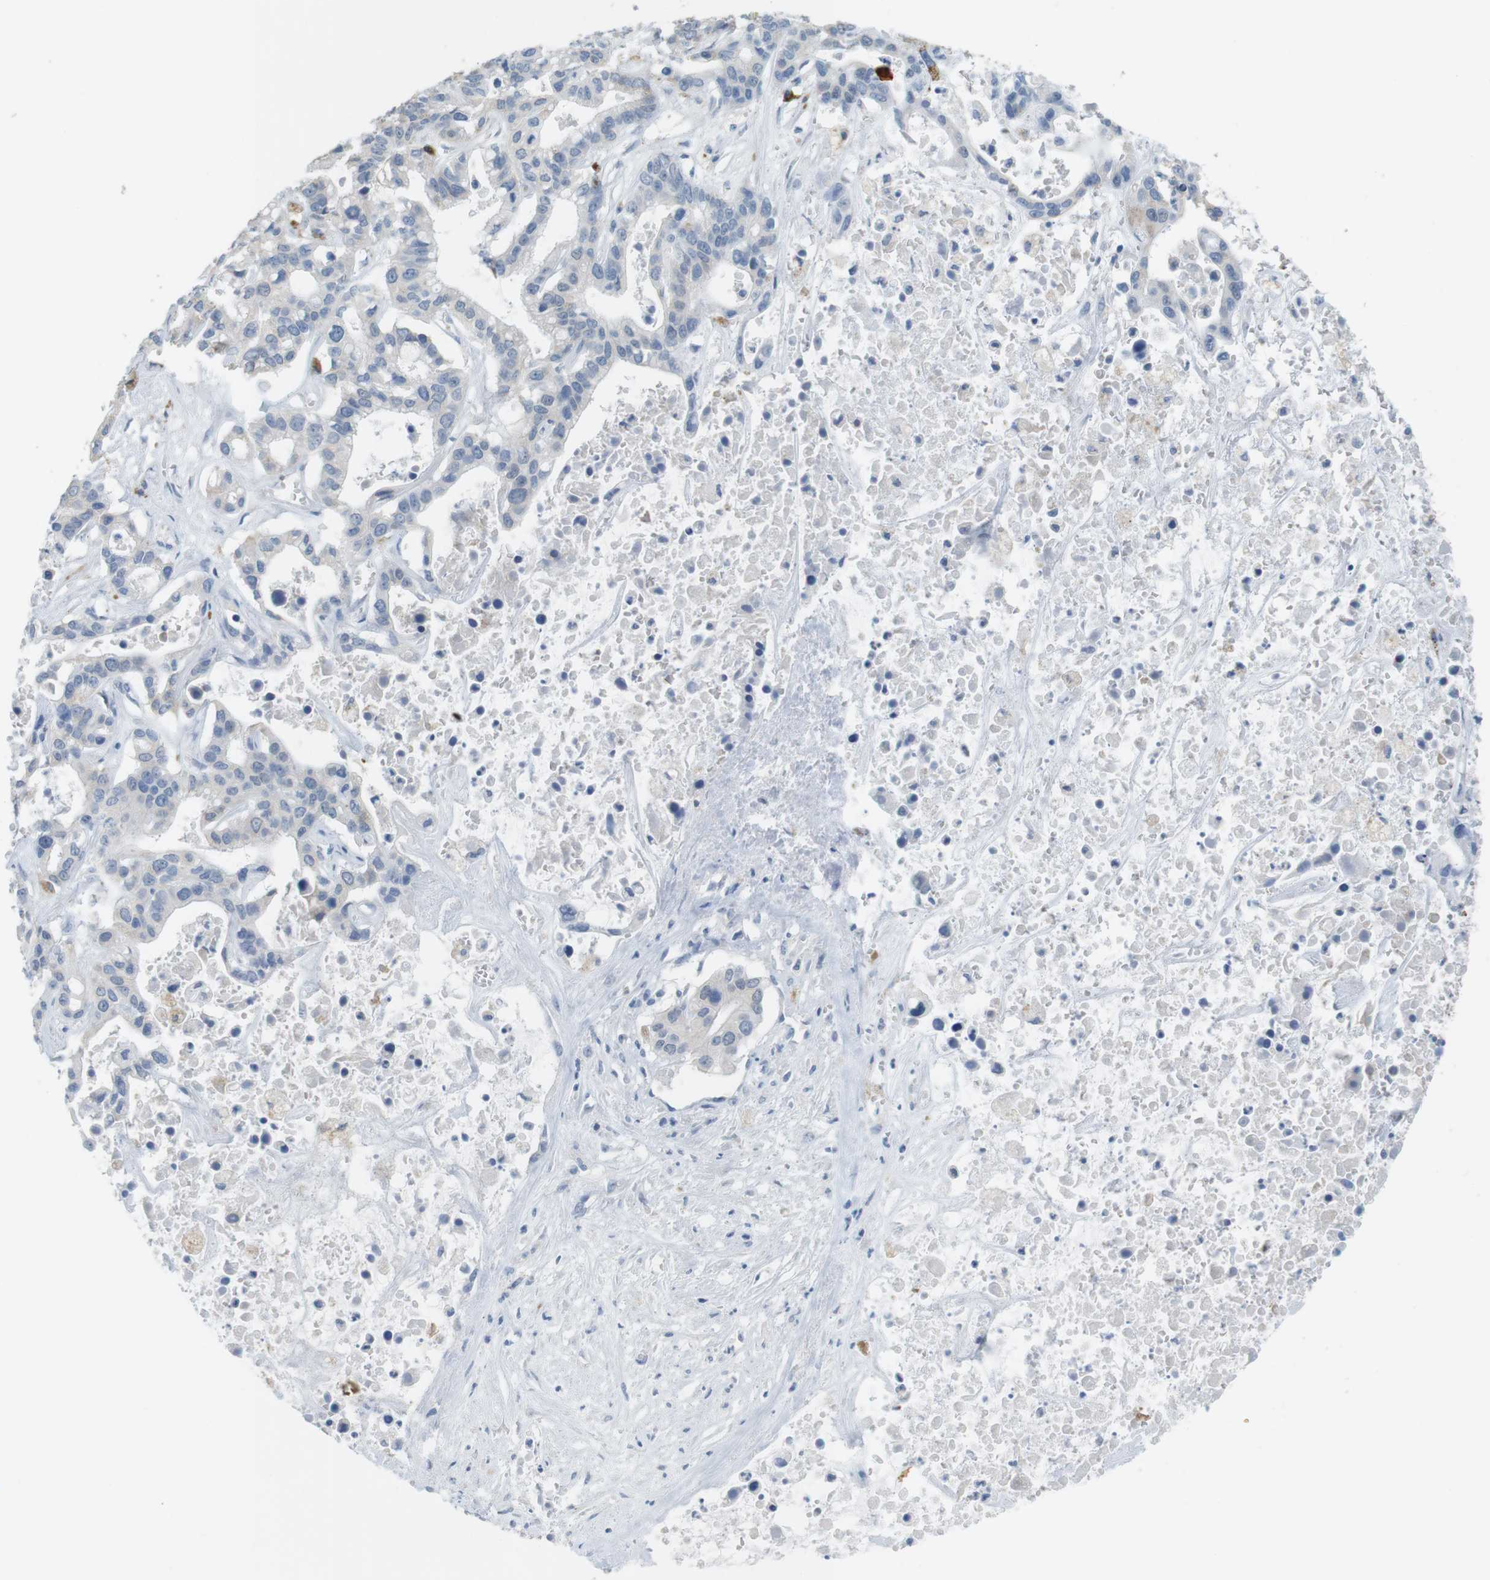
{"staining": {"intensity": "negative", "quantity": "none", "location": "none"}, "tissue": "liver cancer", "cell_type": "Tumor cells", "image_type": "cancer", "snomed": [{"axis": "morphology", "description": "Cholangiocarcinoma"}, {"axis": "topography", "description": "Liver"}], "caption": "Tumor cells show no significant protein staining in liver cancer (cholangiocarcinoma).", "gene": "YIPF1", "patient": {"sex": "female", "age": 65}}